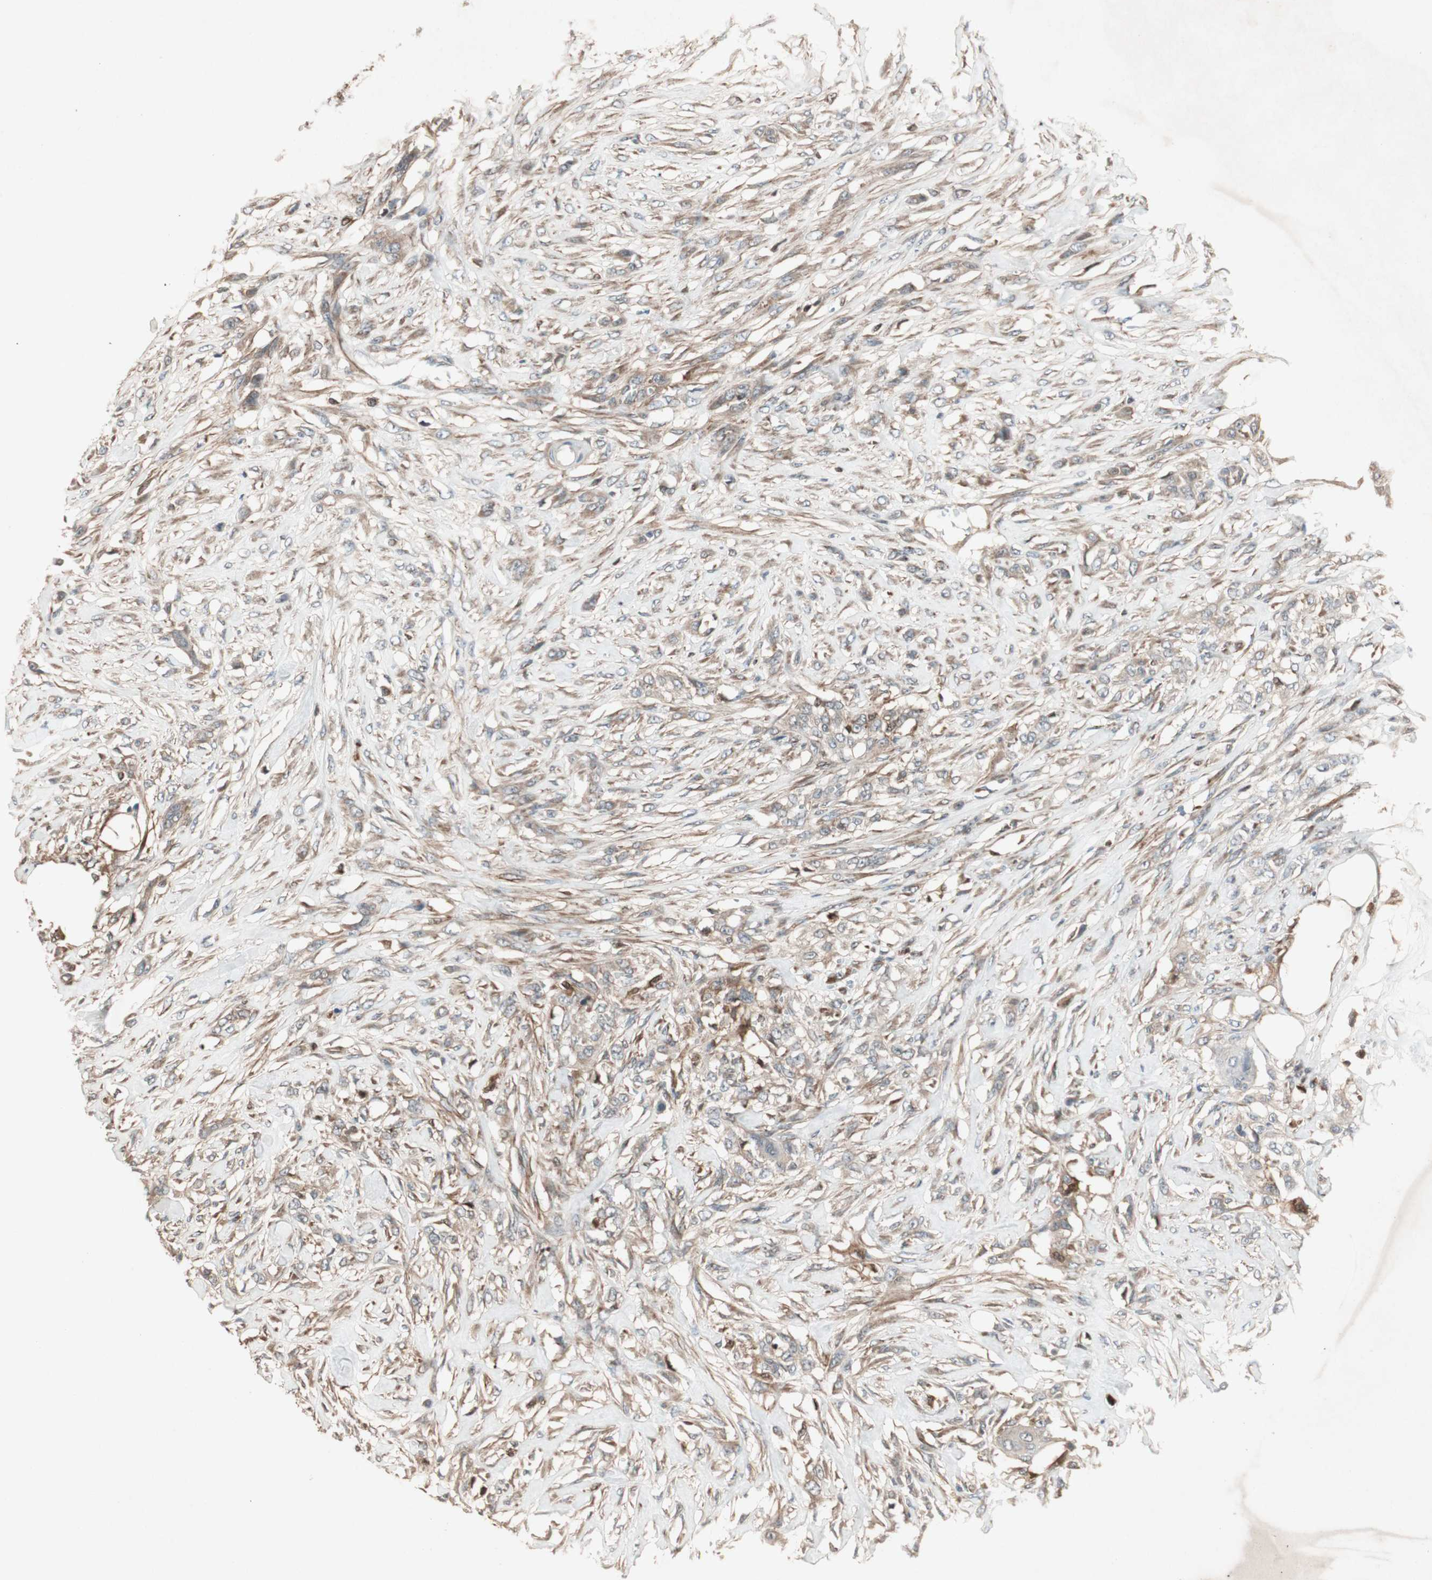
{"staining": {"intensity": "weak", "quantity": "25%-75%", "location": "cytoplasmic/membranous"}, "tissue": "skin cancer", "cell_type": "Tumor cells", "image_type": "cancer", "snomed": [{"axis": "morphology", "description": "Squamous cell carcinoma, NOS"}, {"axis": "topography", "description": "Skin"}], "caption": "High-power microscopy captured an immunohistochemistry (IHC) photomicrograph of skin cancer (squamous cell carcinoma), revealing weak cytoplasmic/membranous expression in about 25%-75% of tumor cells.", "gene": "SDSL", "patient": {"sex": "female", "age": 59}}